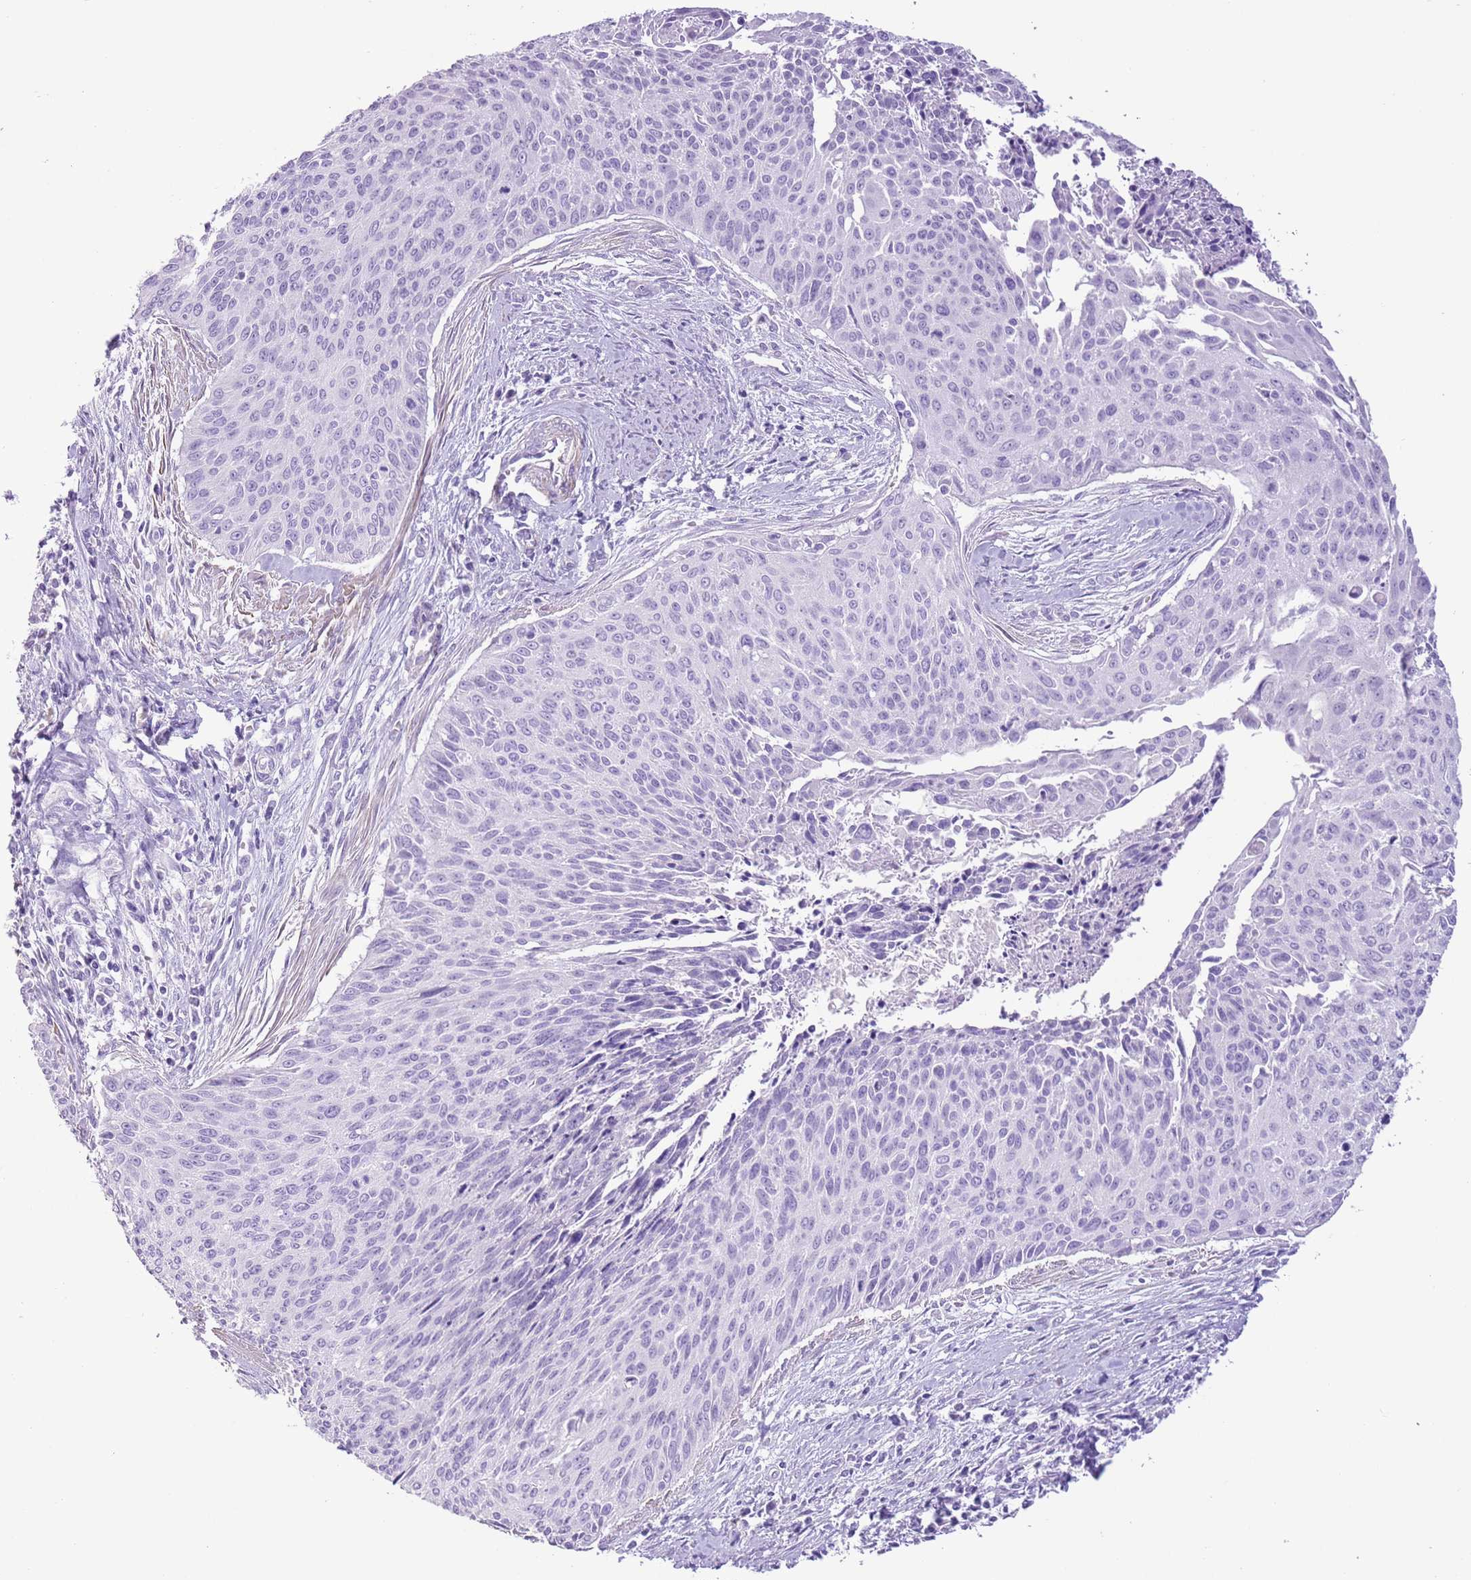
{"staining": {"intensity": "negative", "quantity": "none", "location": "none"}, "tissue": "cervical cancer", "cell_type": "Tumor cells", "image_type": "cancer", "snomed": [{"axis": "morphology", "description": "Squamous cell carcinoma, NOS"}, {"axis": "topography", "description": "Cervix"}], "caption": "An IHC micrograph of cervical cancer (squamous cell carcinoma) is shown. There is no staining in tumor cells of cervical cancer (squamous cell carcinoma).", "gene": "SLC7A14", "patient": {"sex": "female", "age": 55}}